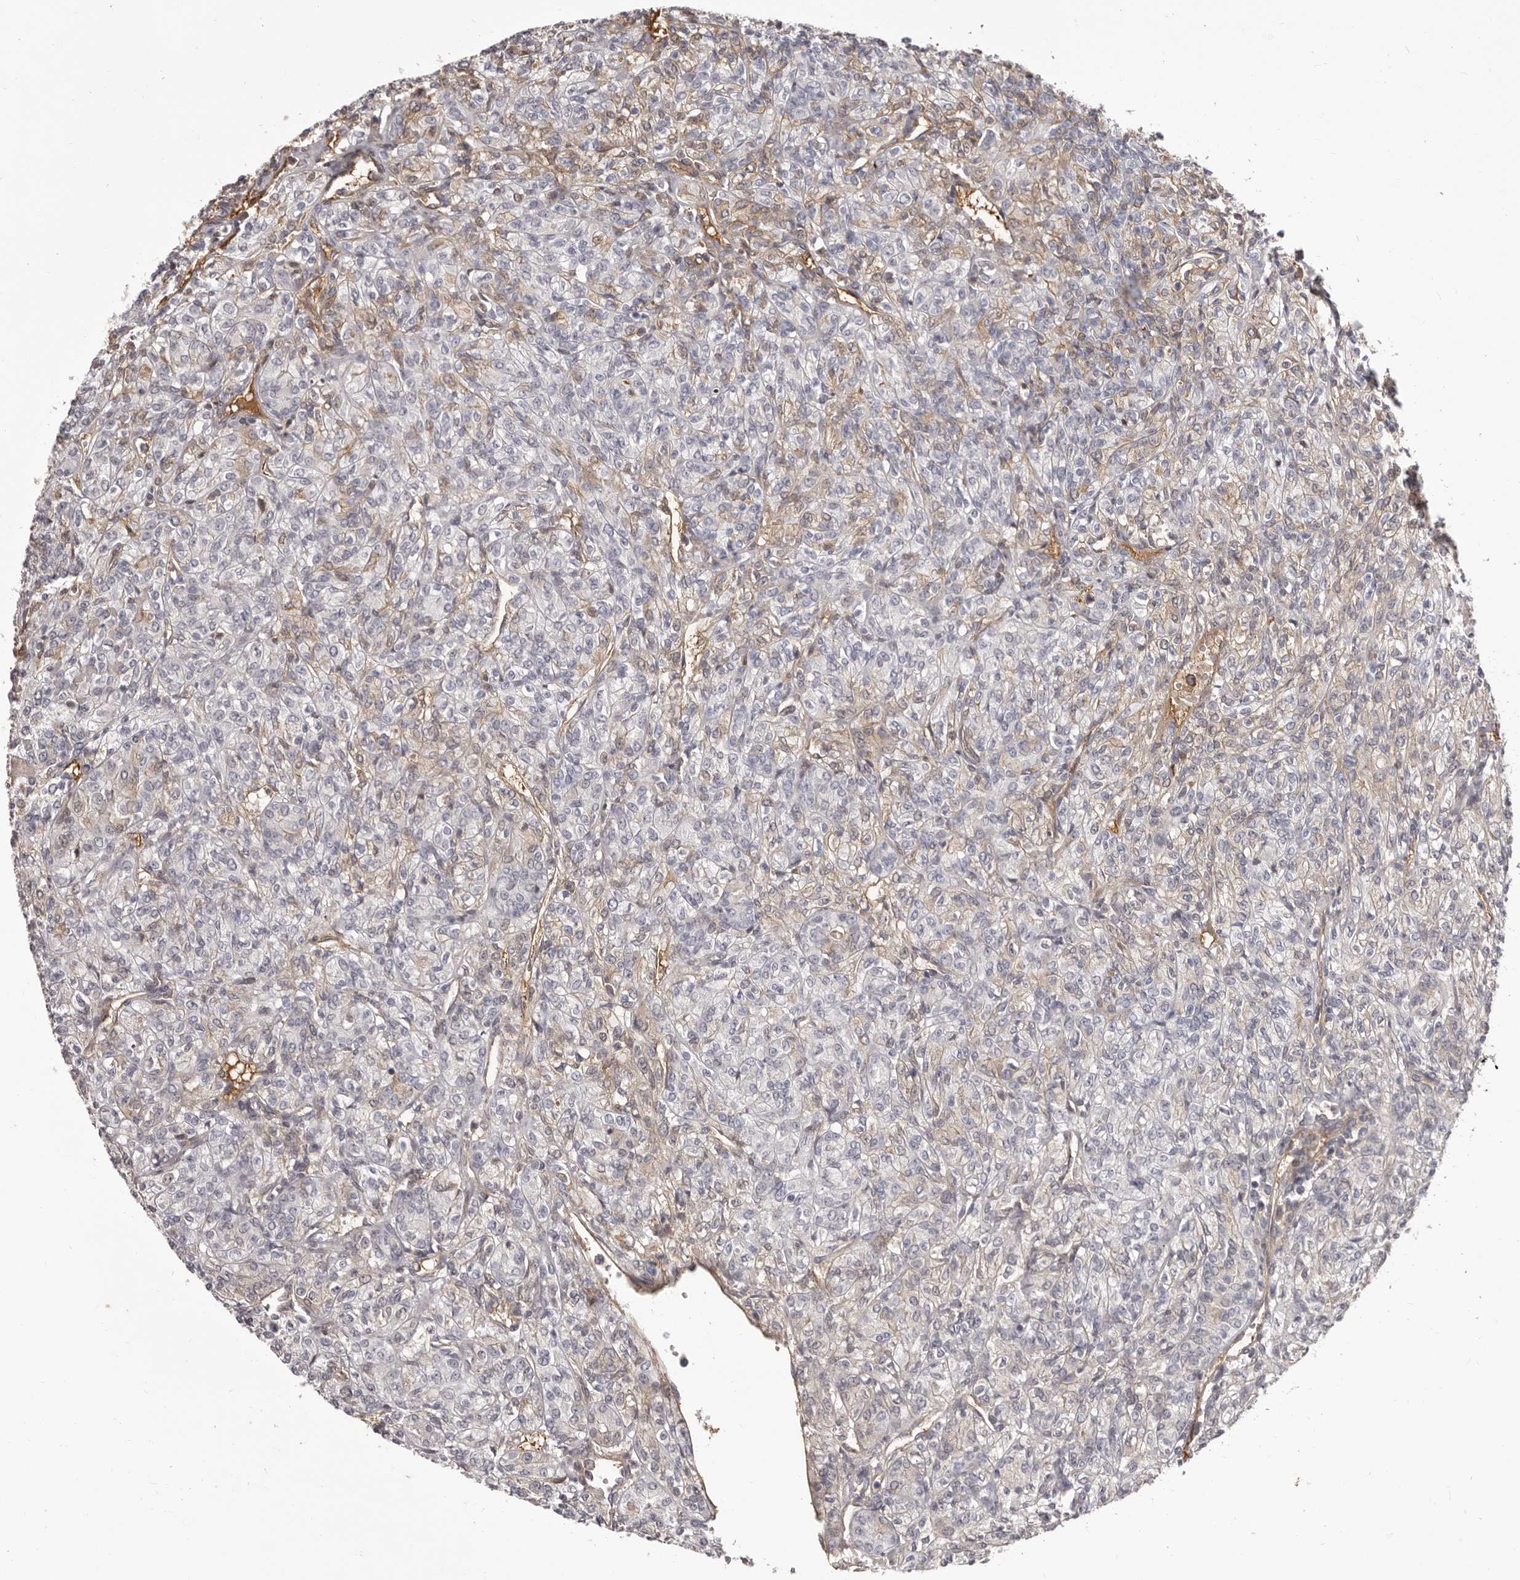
{"staining": {"intensity": "moderate", "quantity": "<25%", "location": "cytoplasmic/membranous"}, "tissue": "renal cancer", "cell_type": "Tumor cells", "image_type": "cancer", "snomed": [{"axis": "morphology", "description": "Adenocarcinoma, NOS"}, {"axis": "topography", "description": "Kidney"}], "caption": "Renal adenocarcinoma stained with DAB IHC demonstrates low levels of moderate cytoplasmic/membranous positivity in approximately <25% of tumor cells.", "gene": "OTUD3", "patient": {"sex": "male", "age": 77}}